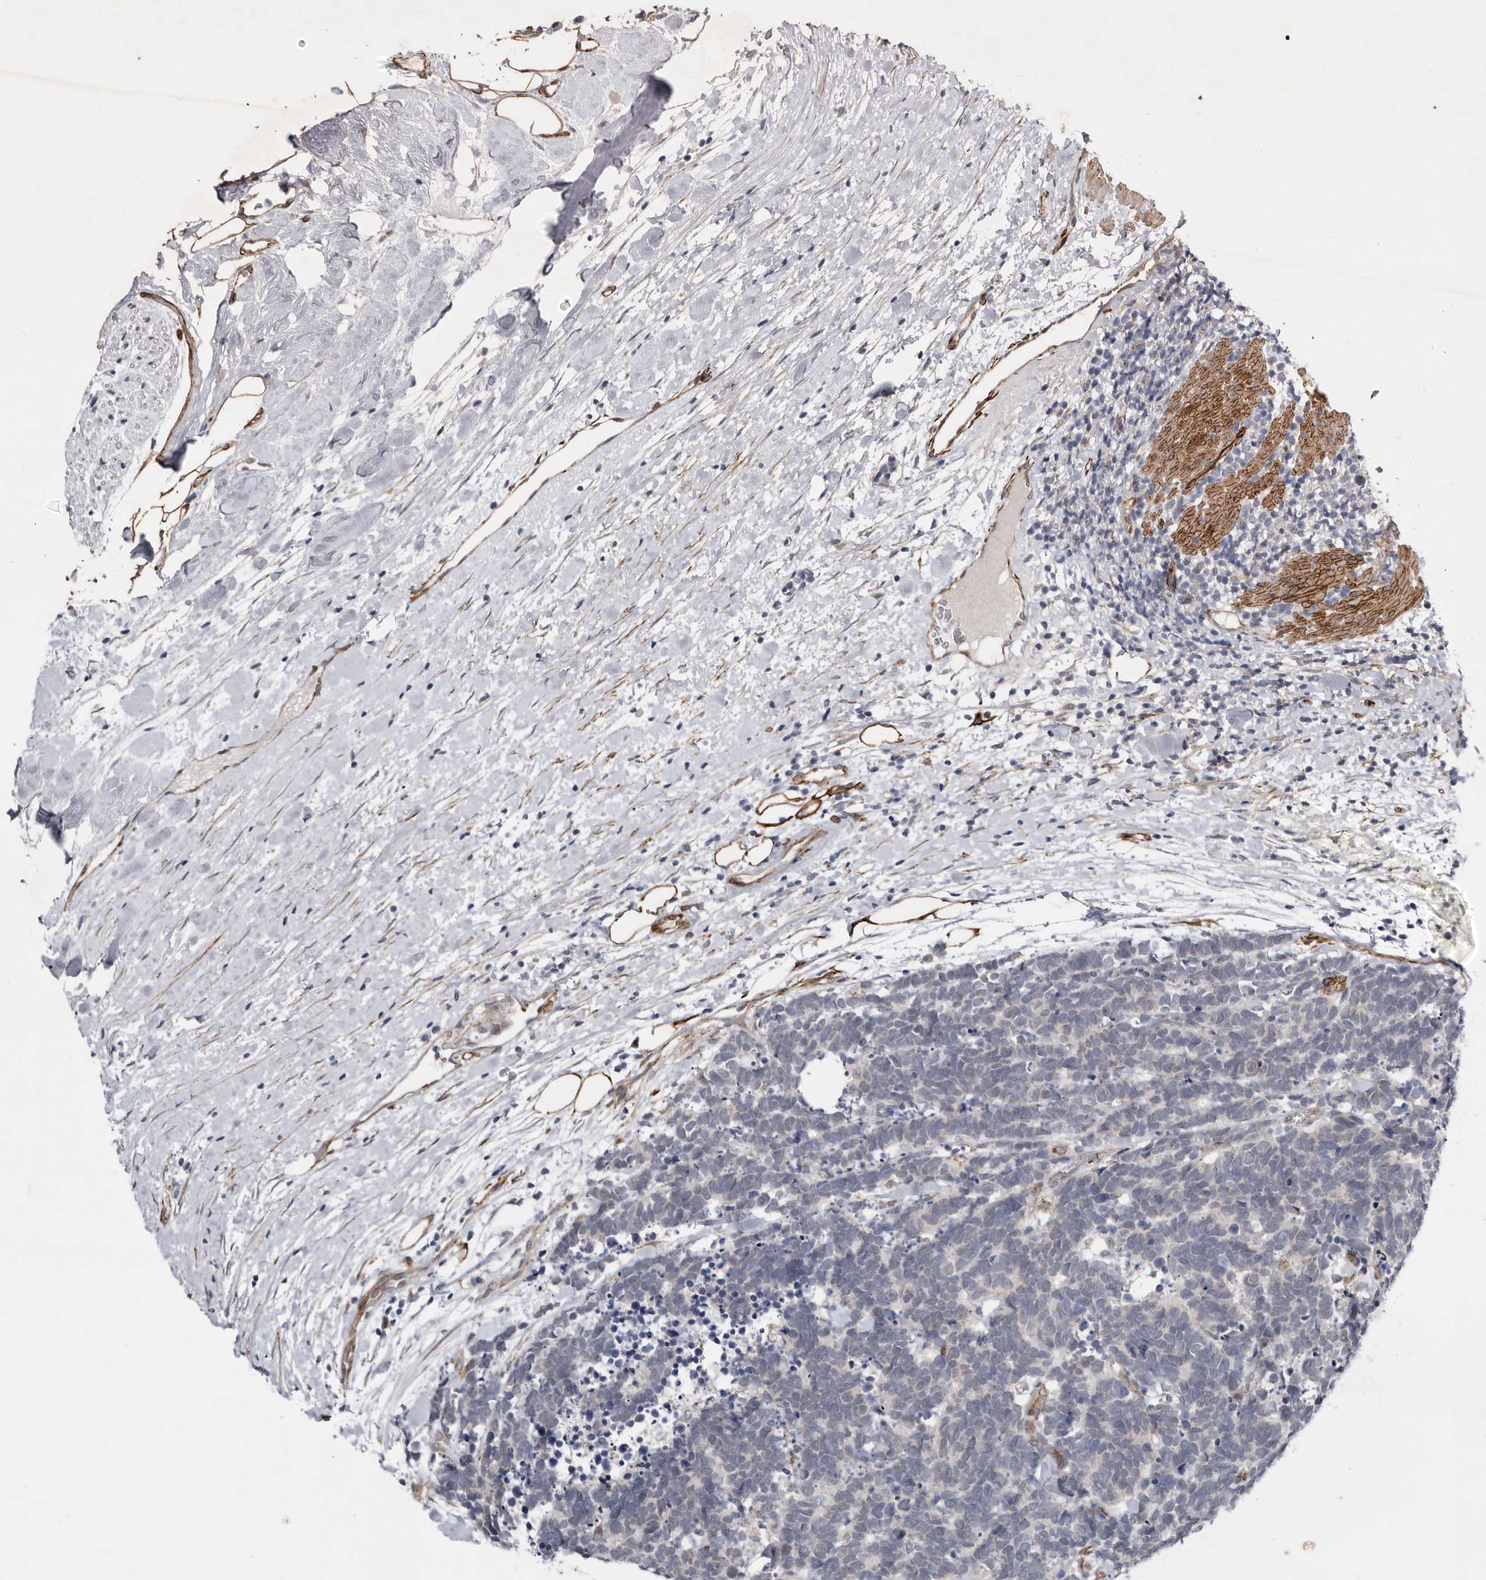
{"staining": {"intensity": "negative", "quantity": "none", "location": "none"}, "tissue": "carcinoid", "cell_type": "Tumor cells", "image_type": "cancer", "snomed": [{"axis": "morphology", "description": "Carcinoma, NOS"}, {"axis": "morphology", "description": "Carcinoid, malignant, NOS"}, {"axis": "topography", "description": "Urinary bladder"}], "caption": "A high-resolution image shows immunohistochemistry staining of carcinoid, which displays no significant expression in tumor cells. (Brightfield microscopy of DAB (3,3'-diaminobenzidine) IHC at high magnification).", "gene": "RANBP17", "patient": {"sex": "male", "age": 57}}